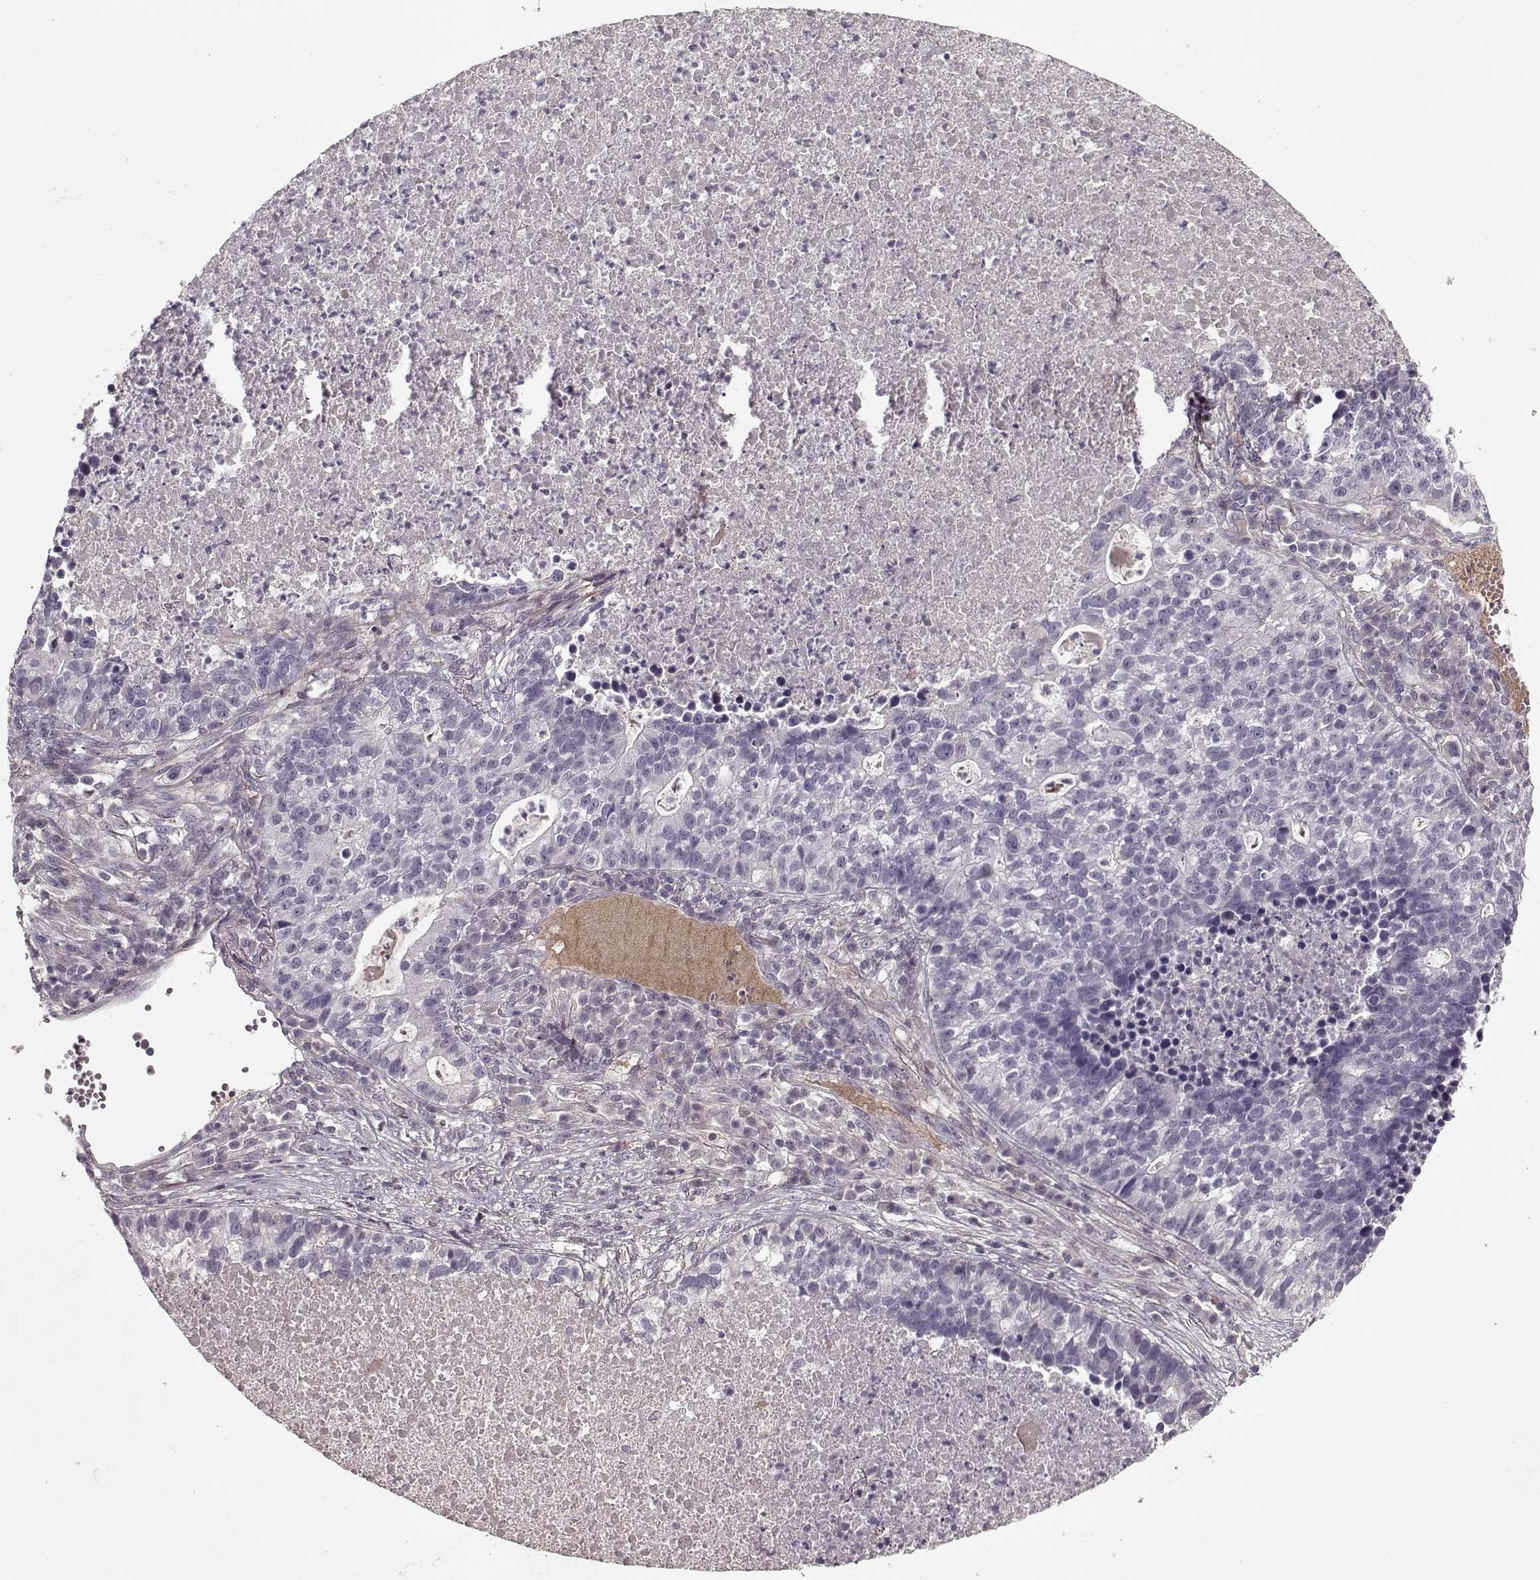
{"staining": {"intensity": "negative", "quantity": "none", "location": "none"}, "tissue": "lung cancer", "cell_type": "Tumor cells", "image_type": "cancer", "snomed": [{"axis": "morphology", "description": "Adenocarcinoma, NOS"}, {"axis": "topography", "description": "Lung"}], "caption": "IHC photomicrograph of lung cancer (adenocarcinoma) stained for a protein (brown), which demonstrates no expression in tumor cells.", "gene": "LUM", "patient": {"sex": "male", "age": 57}}